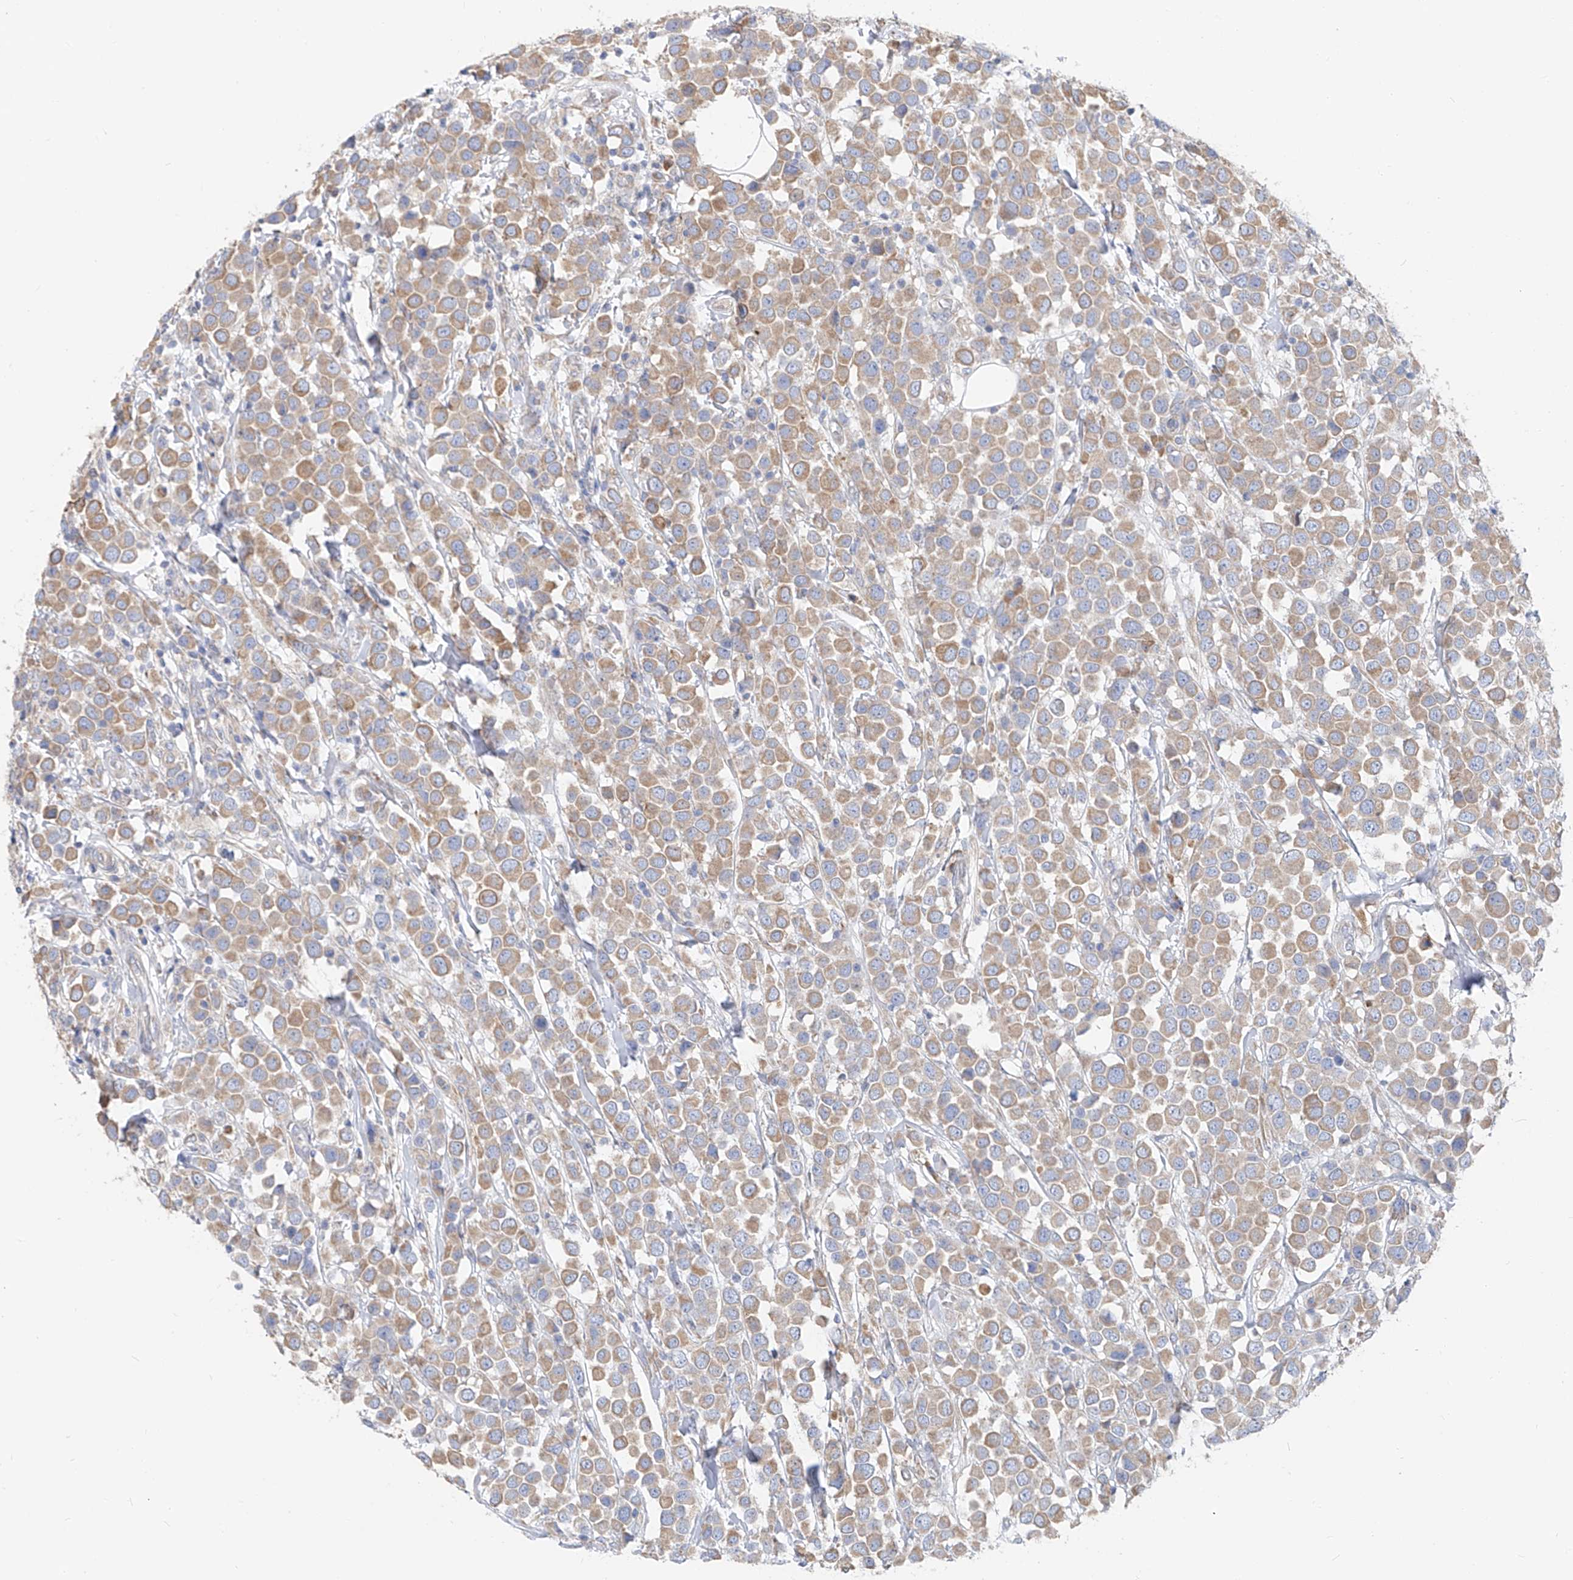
{"staining": {"intensity": "weak", "quantity": ">75%", "location": "cytoplasmic/membranous"}, "tissue": "breast cancer", "cell_type": "Tumor cells", "image_type": "cancer", "snomed": [{"axis": "morphology", "description": "Duct carcinoma"}, {"axis": "topography", "description": "Breast"}], "caption": "A brown stain labels weak cytoplasmic/membranous positivity of a protein in human intraductal carcinoma (breast) tumor cells.", "gene": "UFL1", "patient": {"sex": "female", "age": 61}}